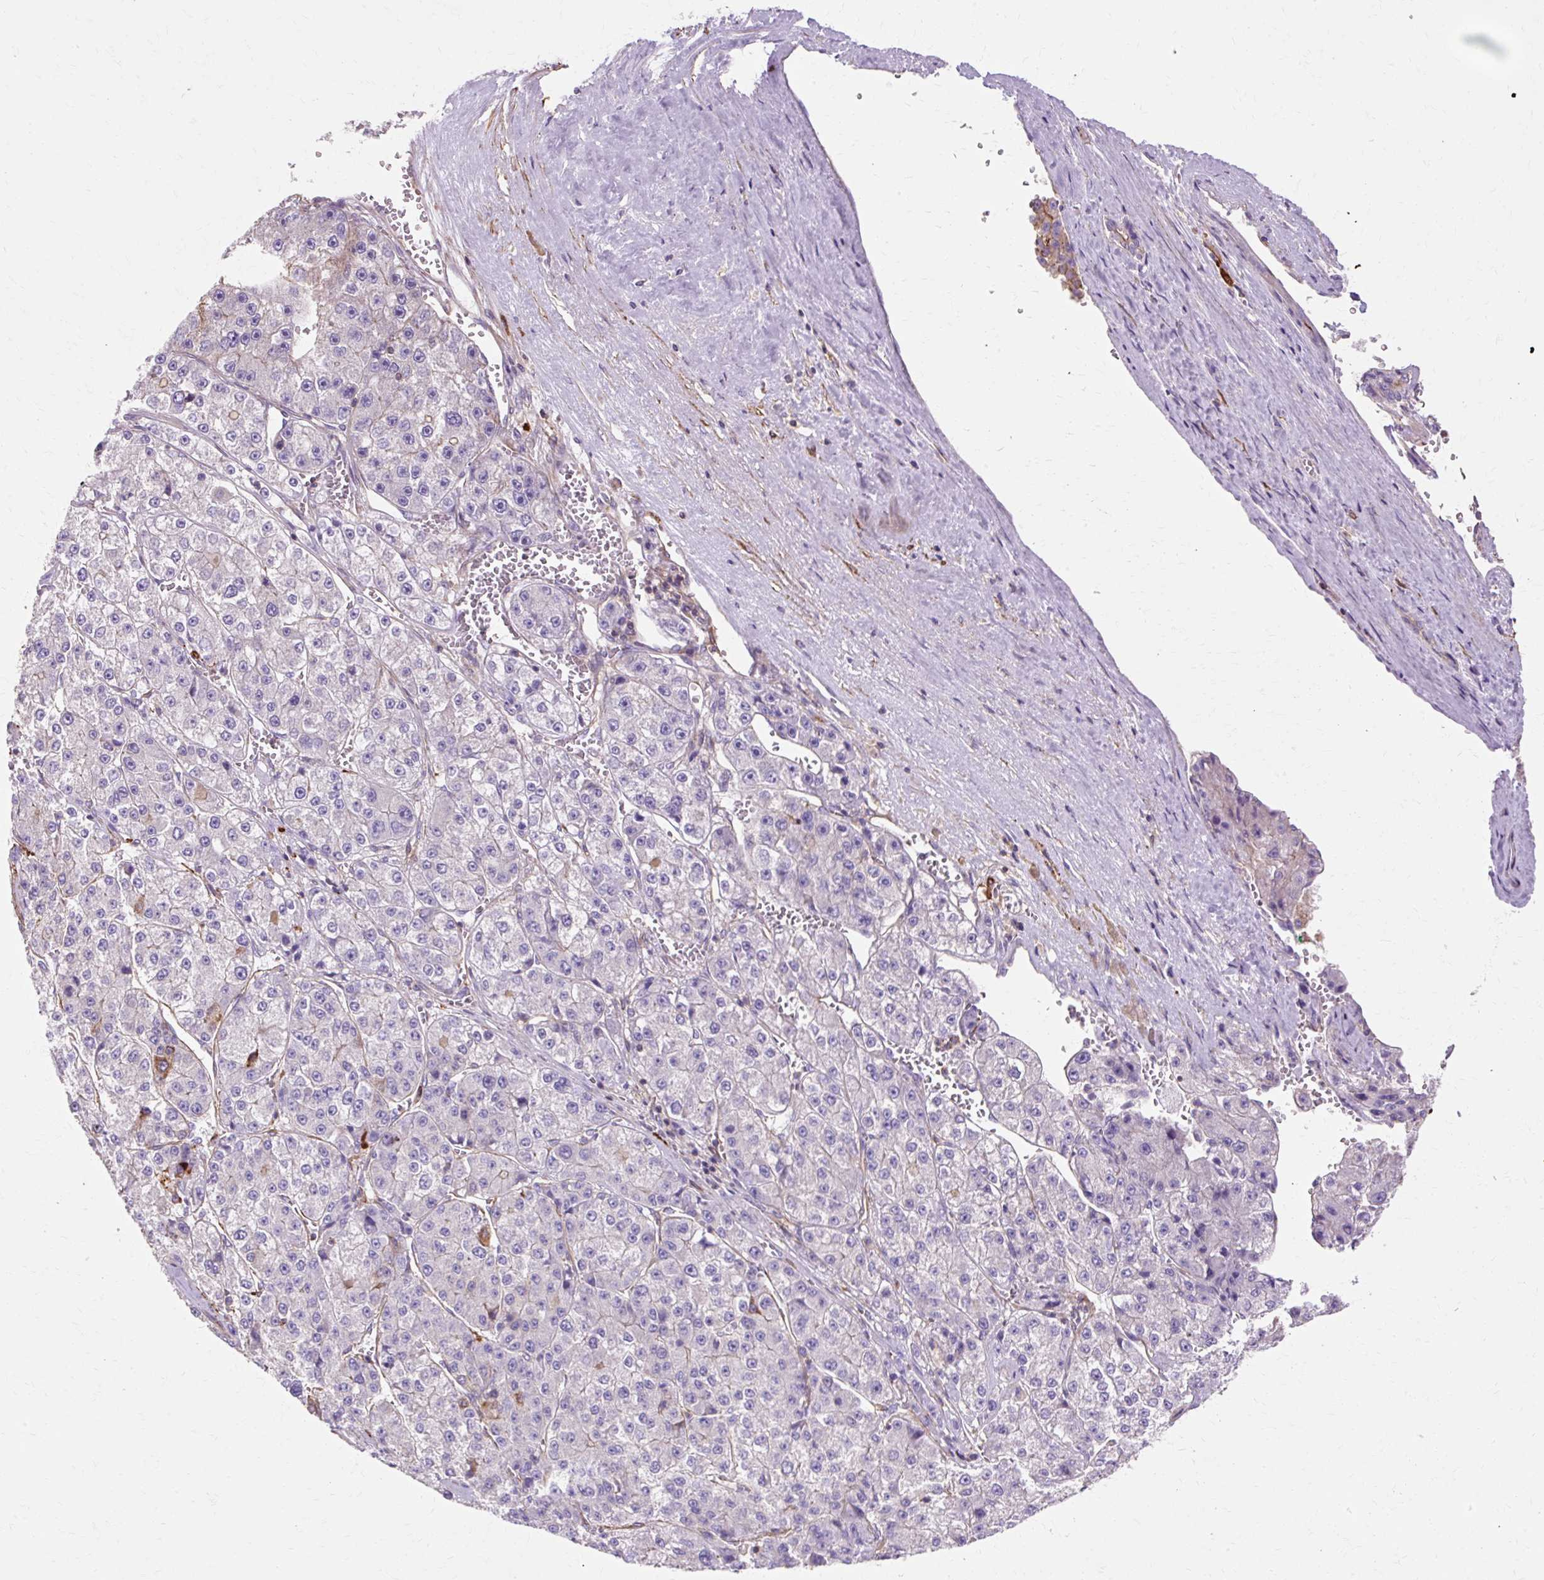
{"staining": {"intensity": "strong", "quantity": "<25%", "location": "cytoplasmic/membranous"}, "tissue": "liver cancer", "cell_type": "Tumor cells", "image_type": "cancer", "snomed": [{"axis": "morphology", "description": "Carcinoma, Hepatocellular, NOS"}, {"axis": "topography", "description": "Liver"}], "caption": "A medium amount of strong cytoplasmic/membranous expression is appreciated in approximately <25% of tumor cells in hepatocellular carcinoma (liver) tissue.", "gene": "TBC1D2B", "patient": {"sex": "female", "age": 73}}